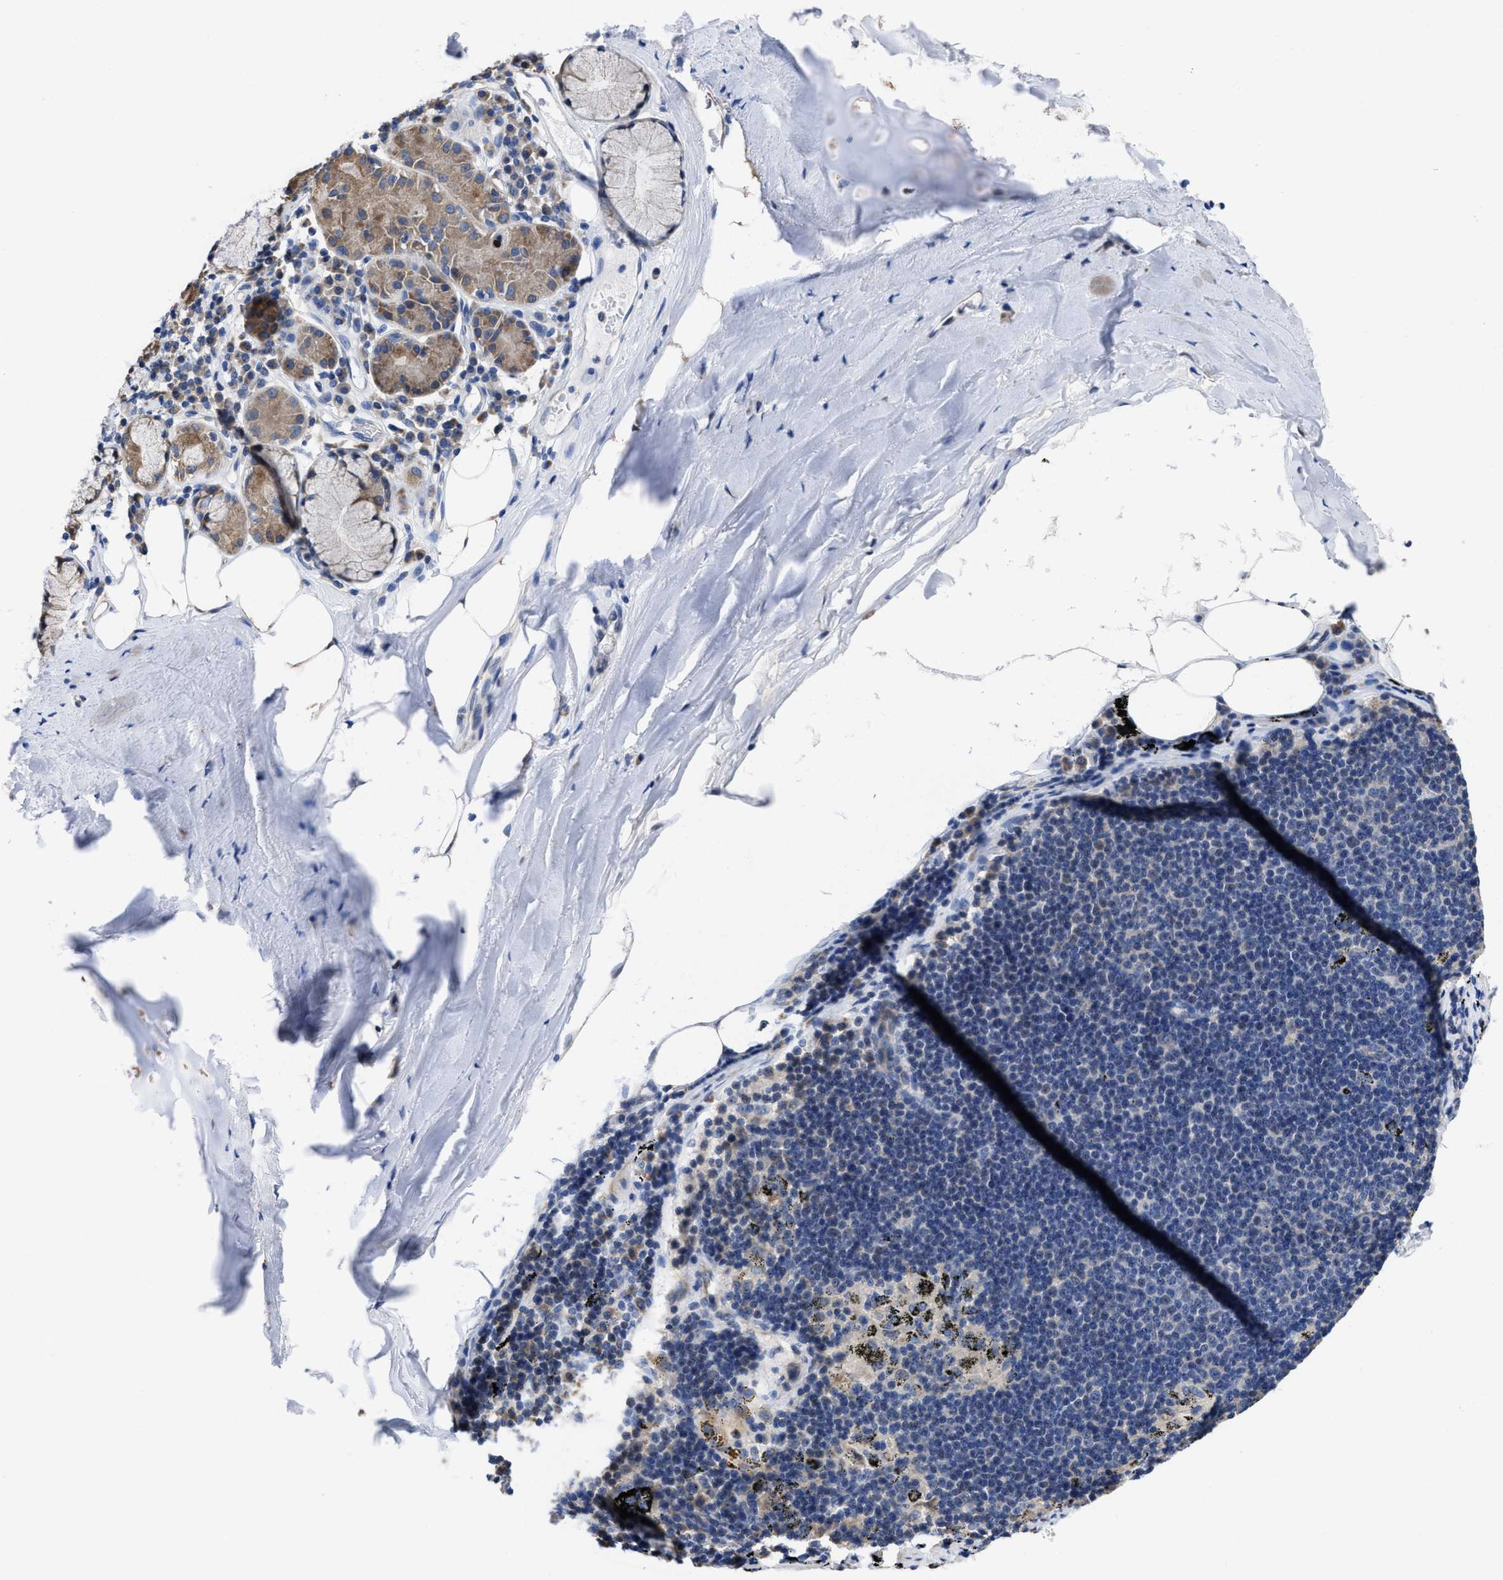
{"staining": {"intensity": "moderate", "quantity": ">75%", "location": "cytoplasmic/membranous"}, "tissue": "bronchus", "cell_type": "Respiratory epithelial cells", "image_type": "normal", "snomed": [{"axis": "morphology", "description": "Normal tissue, NOS"}, {"axis": "morphology", "description": "Inflammation, NOS"}, {"axis": "topography", "description": "Cartilage tissue"}, {"axis": "topography", "description": "Bronchus"}], "caption": "High-power microscopy captured an immunohistochemistry micrograph of unremarkable bronchus, revealing moderate cytoplasmic/membranous staining in about >75% of respiratory epithelial cells. (brown staining indicates protein expression, while blue staining denotes nuclei).", "gene": "HOOK1", "patient": {"sex": "male", "age": 77}}